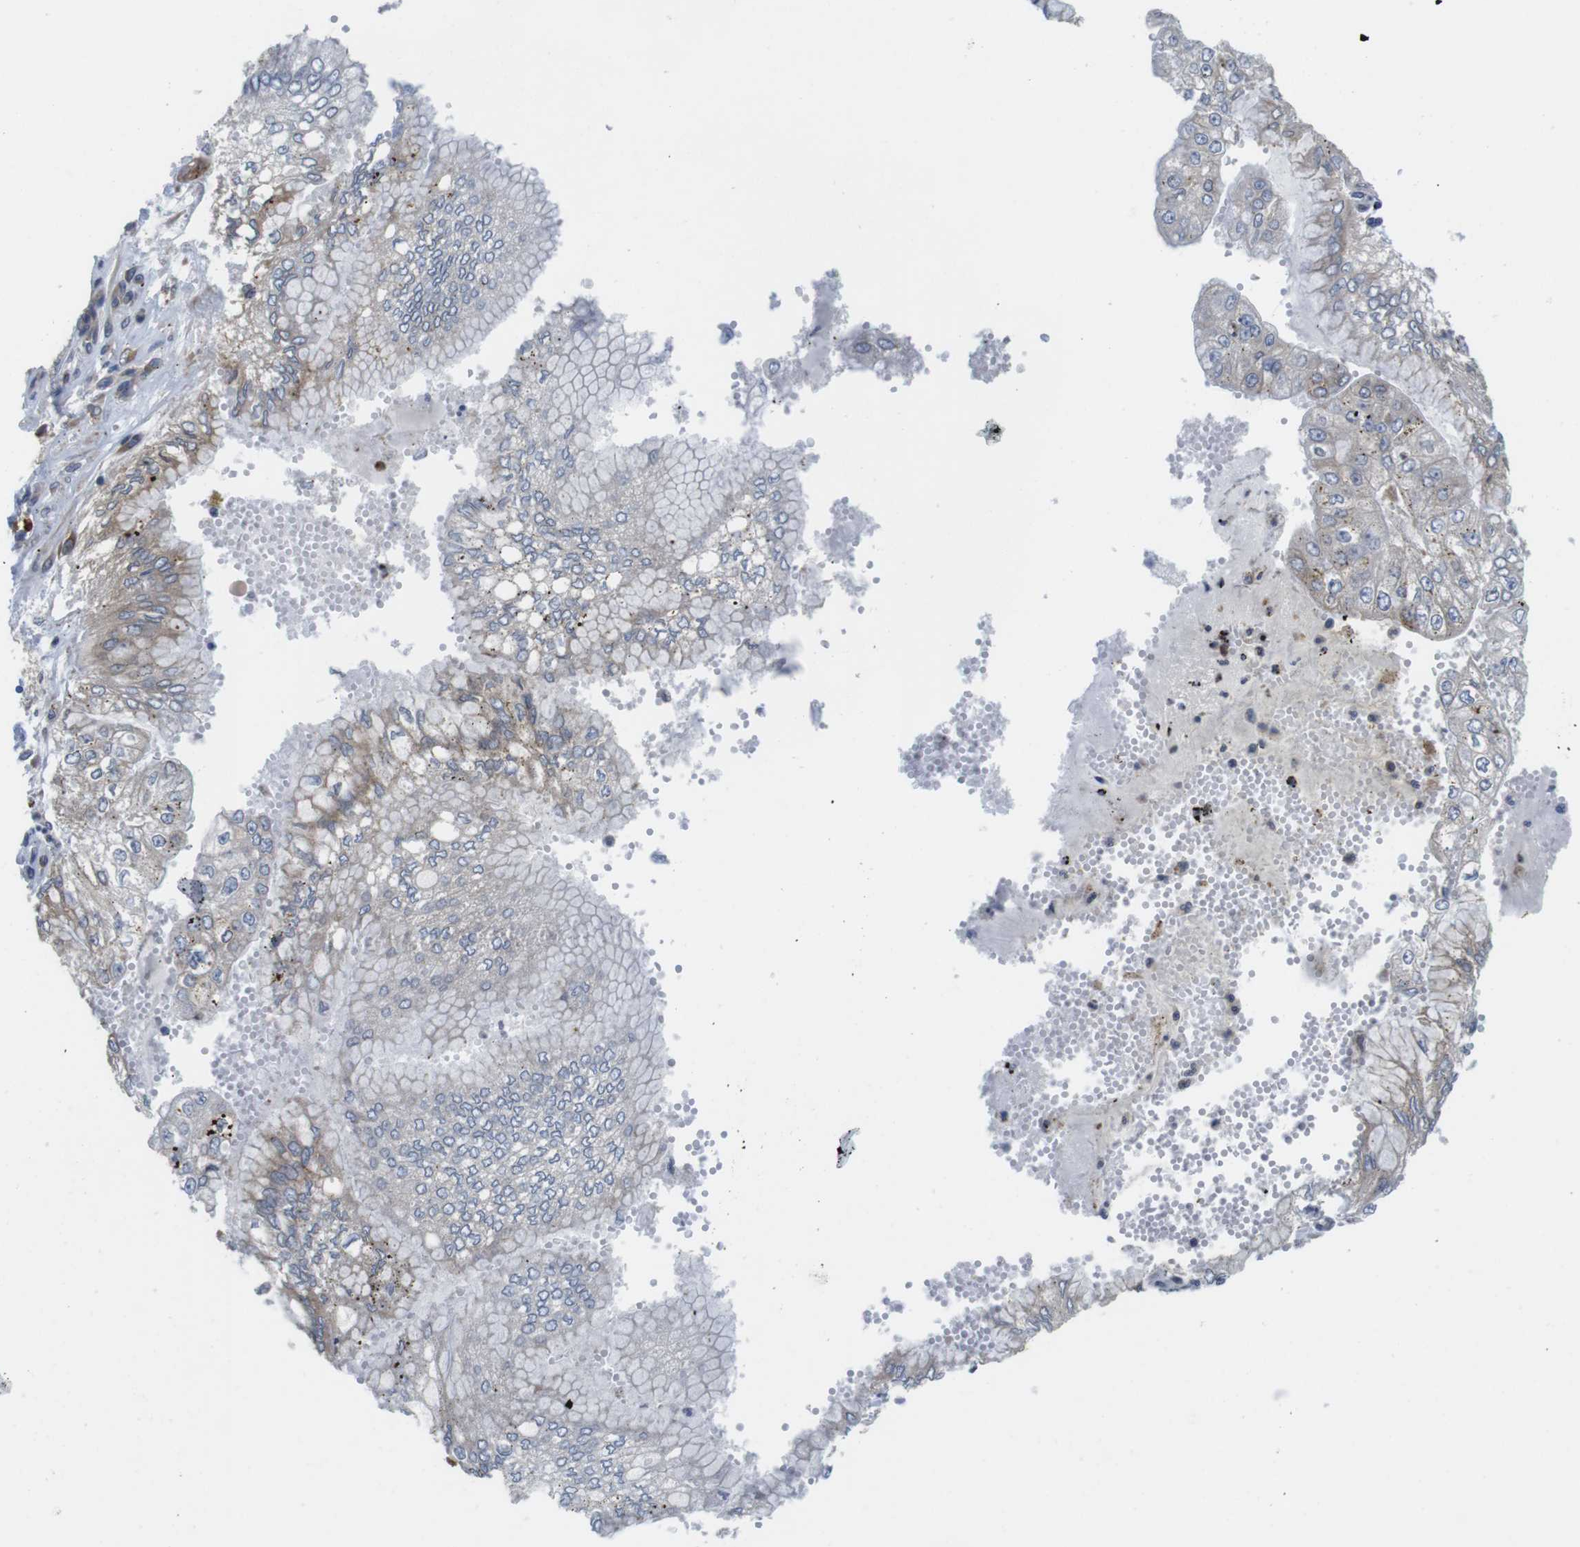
{"staining": {"intensity": "moderate", "quantity": "25%-75%", "location": "cytoplasmic/membranous"}, "tissue": "stomach cancer", "cell_type": "Tumor cells", "image_type": "cancer", "snomed": [{"axis": "morphology", "description": "Adenocarcinoma, NOS"}, {"axis": "topography", "description": "Stomach"}], "caption": "The image exhibits a brown stain indicating the presence of a protein in the cytoplasmic/membranous of tumor cells in stomach cancer.", "gene": "ERGIC3", "patient": {"sex": "male", "age": 76}}